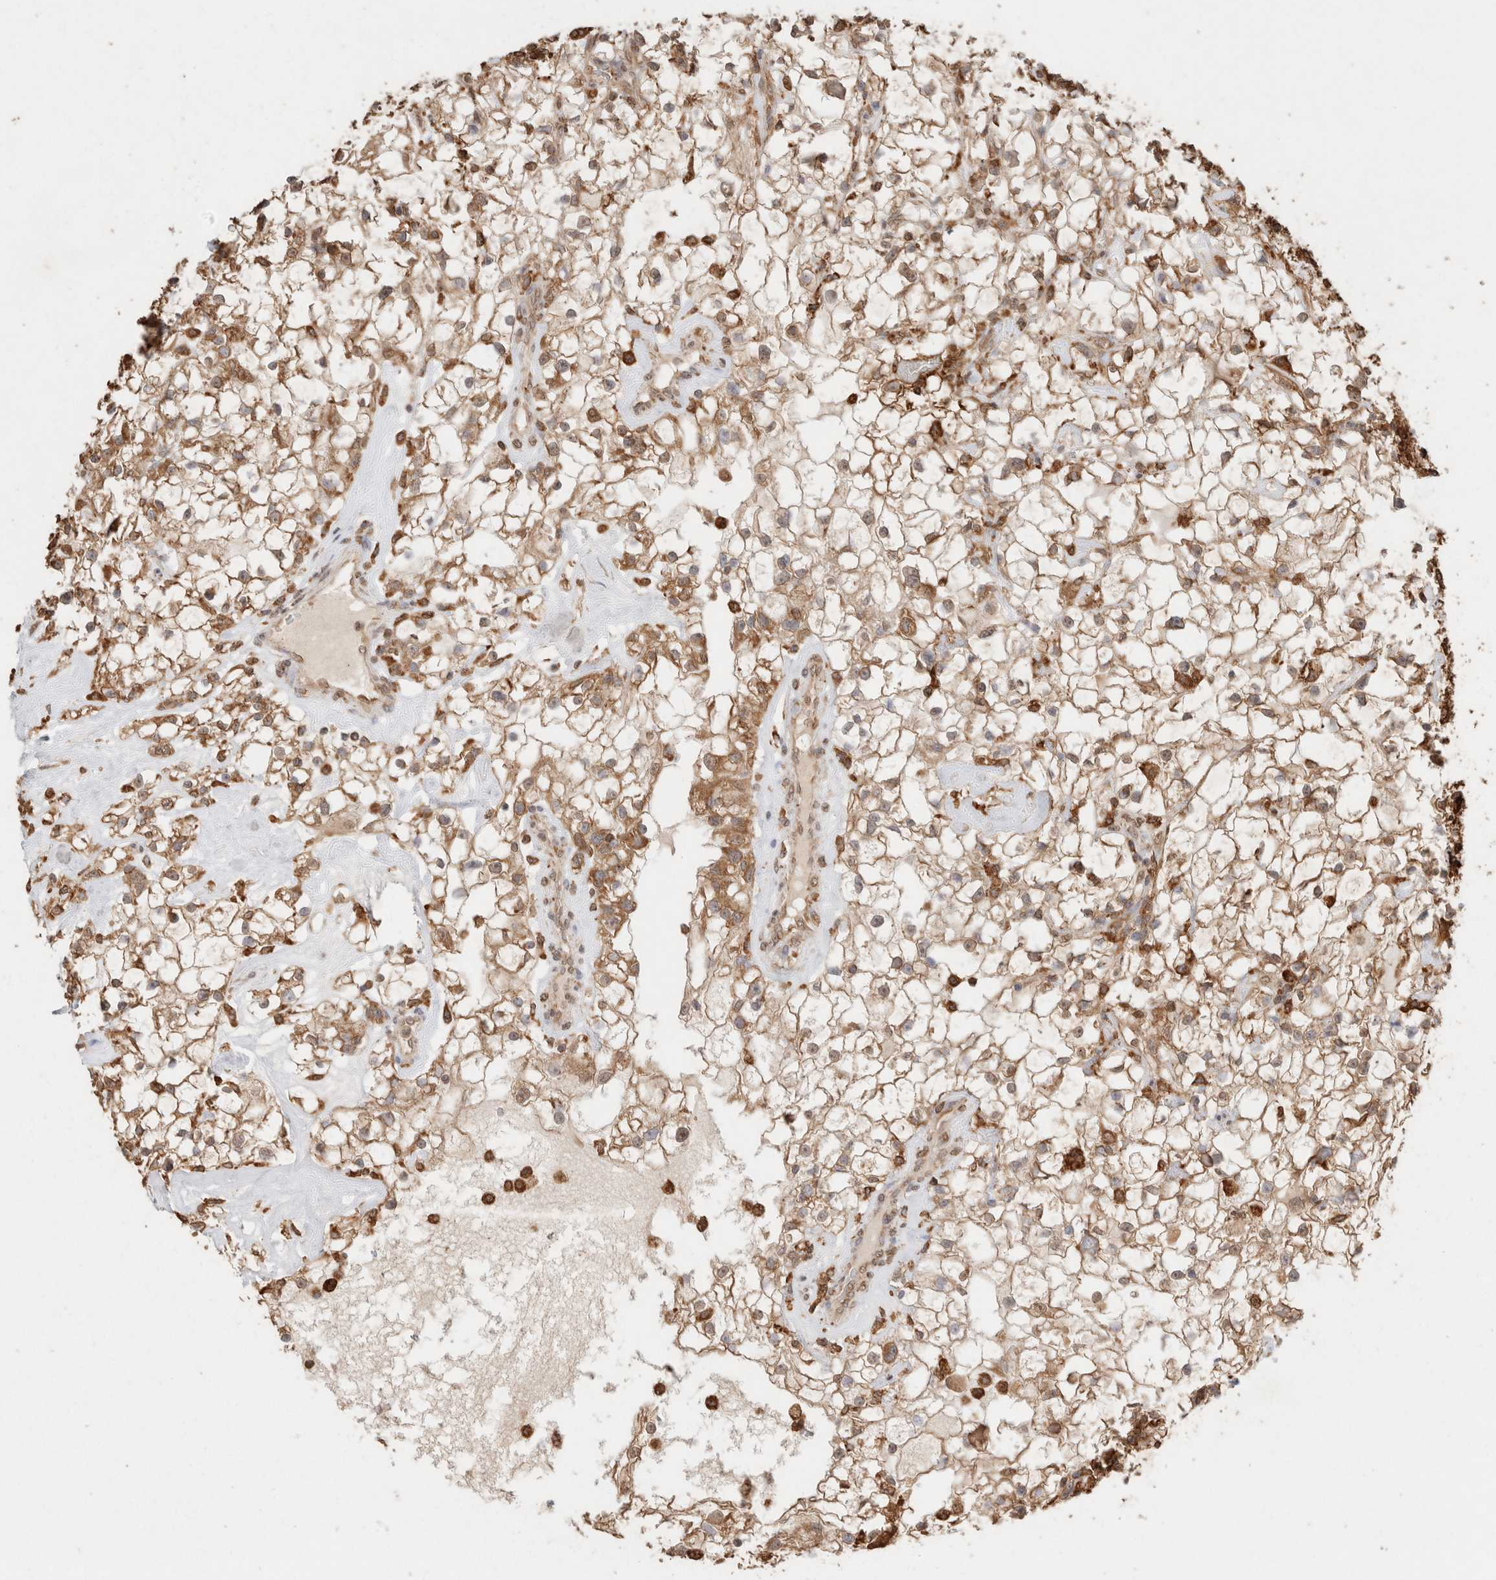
{"staining": {"intensity": "moderate", "quantity": ">75%", "location": "cytoplasmic/membranous"}, "tissue": "renal cancer", "cell_type": "Tumor cells", "image_type": "cancer", "snomed": [{"axis": "morphology", "description": "Adenocarcinoma, NOS"}, {"axis": "topography", "description": "Kidney"}], "caption": "This micrograph shows renal adenocarcinoma stained with immunohistochemistry (IHC) to label a protein in brown. The cytoplasmic/membranous of tumor cells show moderate positivity for the protein. Nuclei are counter-stained blue.", "gene": "ERAP1", "patient": {"sex": "female", "age": 60}}